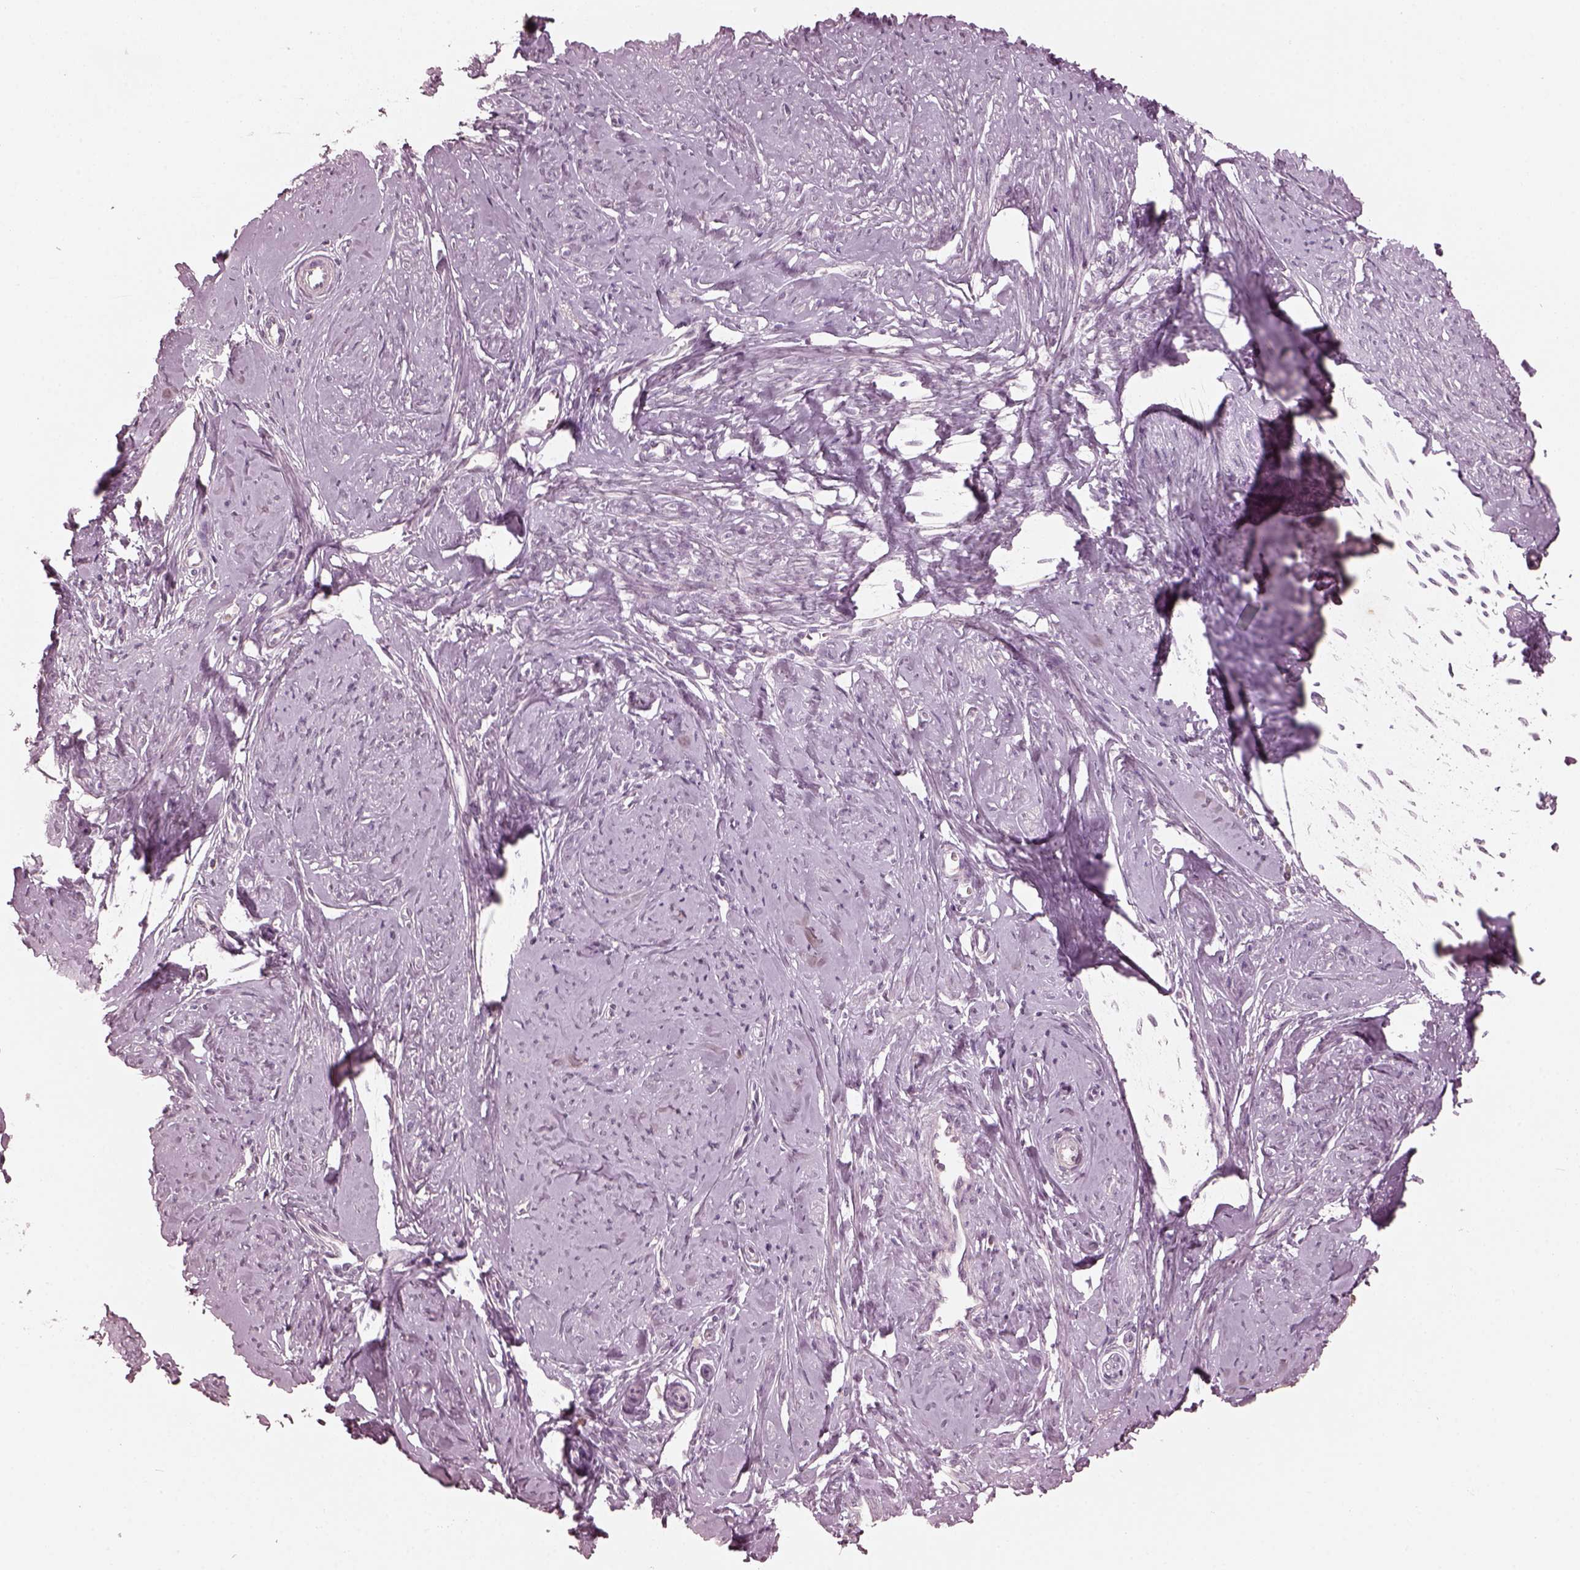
{"staining": {"intensity": "negative", "quantity": "none", "location": "none"}, "tissue": "smooth muscle", "cell_type": "Smooth muscle cells", "image_type": "normal", "snomed": [{"axis": "morphology", "description": "Normal tissue, NOS"}, {"axis": "topography", "description": "Smooth muscle"}], "caption": "DAB (3,3'-diaminobenzidine) immunohistochemical staining of benign smooth muscle displays no significant expression in smooth muscle cells.", "gene": "RGS7", "patient": {"sex": "female", "age": 48}}